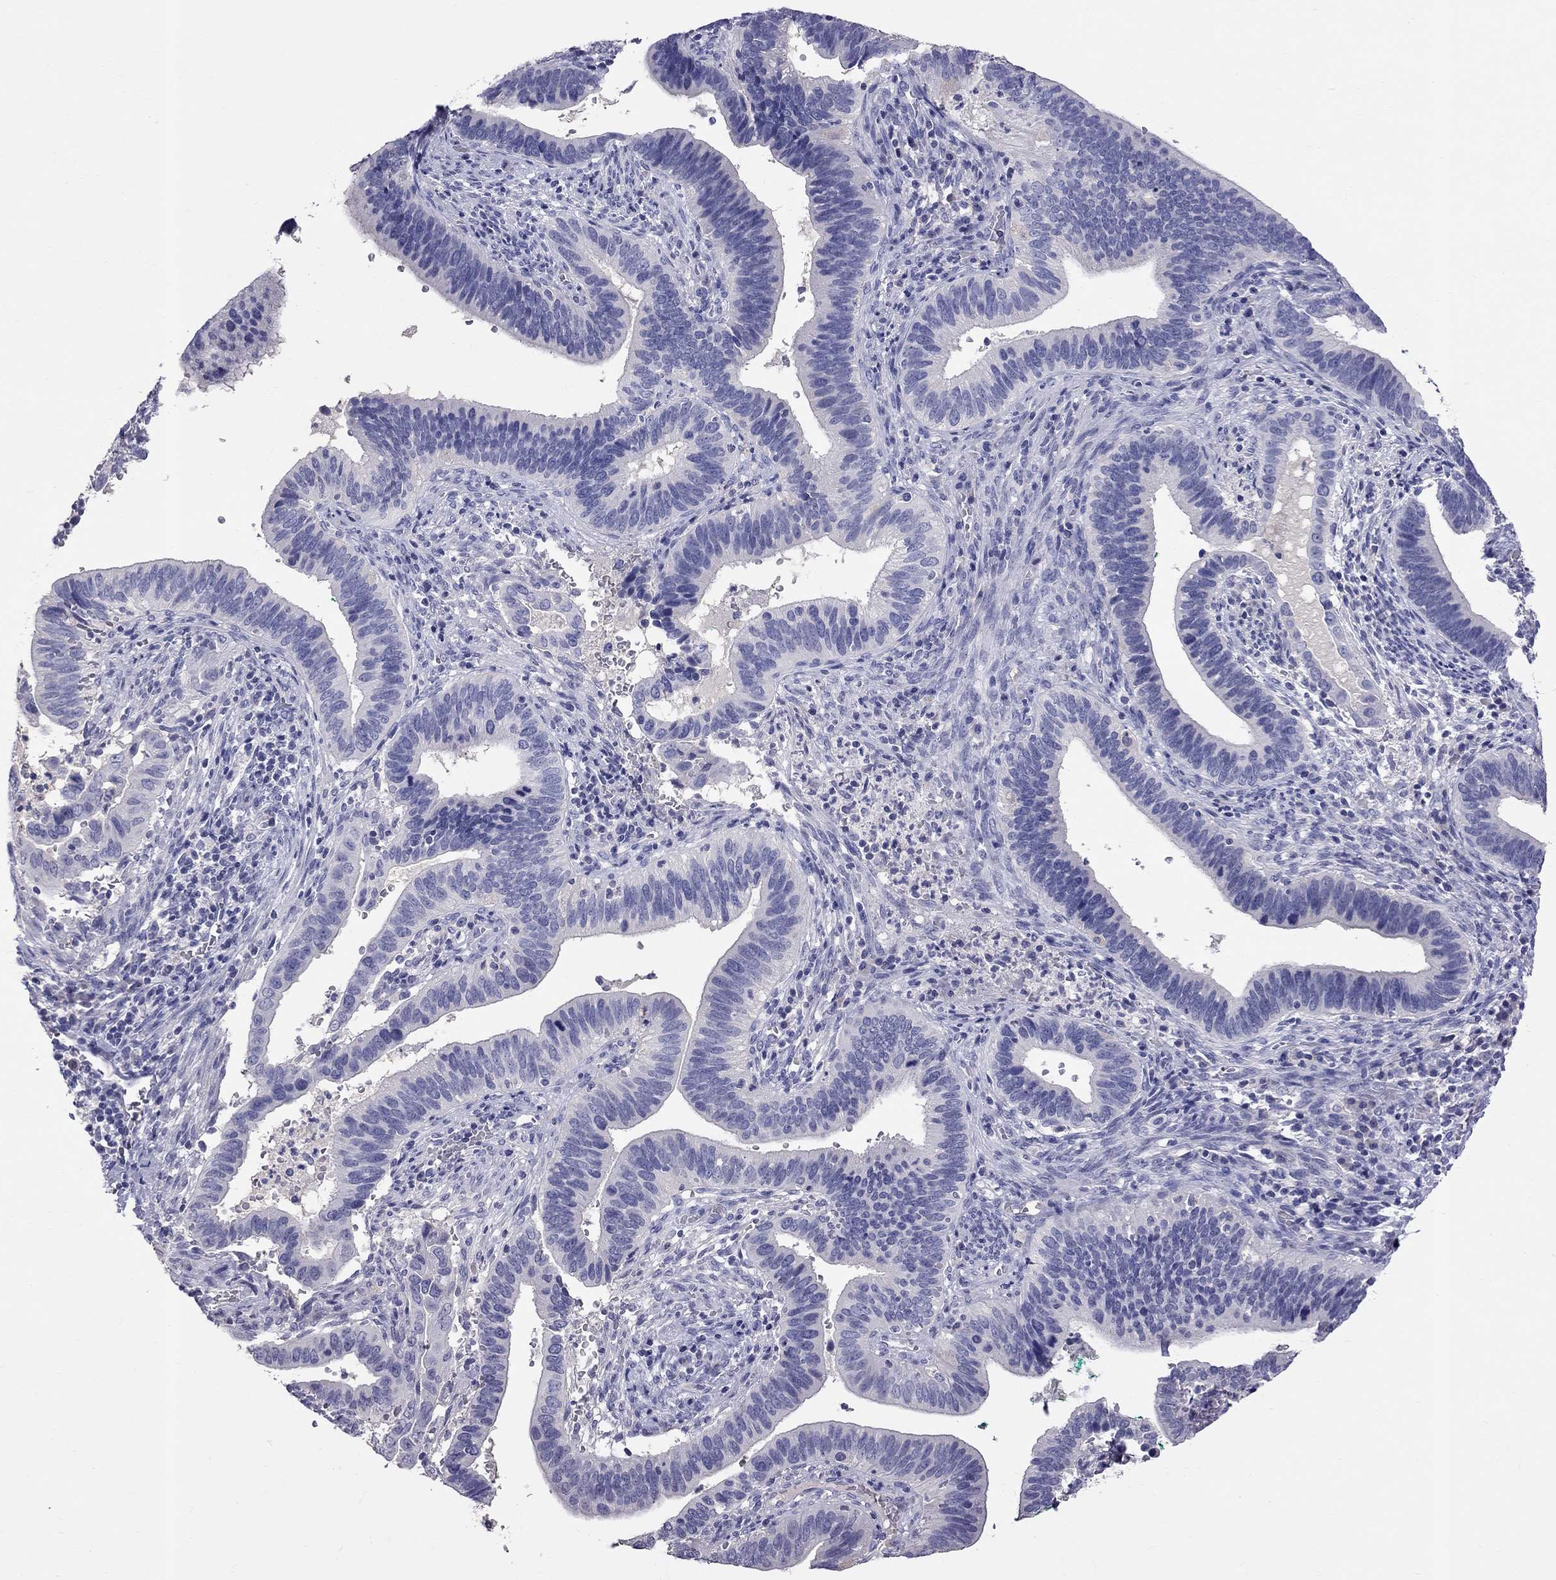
{"staining": {"intensity": "negative", "quantity": "none", "location": "none"}, "tissue": "cervical cancer", "cell_type": "Tumor cells", "image_type": "cancer", "snomed": [{"axis": "morphology", "description": "Adenocarcinoma, NOS"}, {"axis": "topography", "description": "Cervix"}], "caption": "High power microscopy histopathology image of an immunohistochemistry (IHC) image of cervical cancer (adenocarcinoma), revealing no significant staining in tumor cells.", "gene": "CFAP91", "patient": {"sex": "female", "age": 42}}